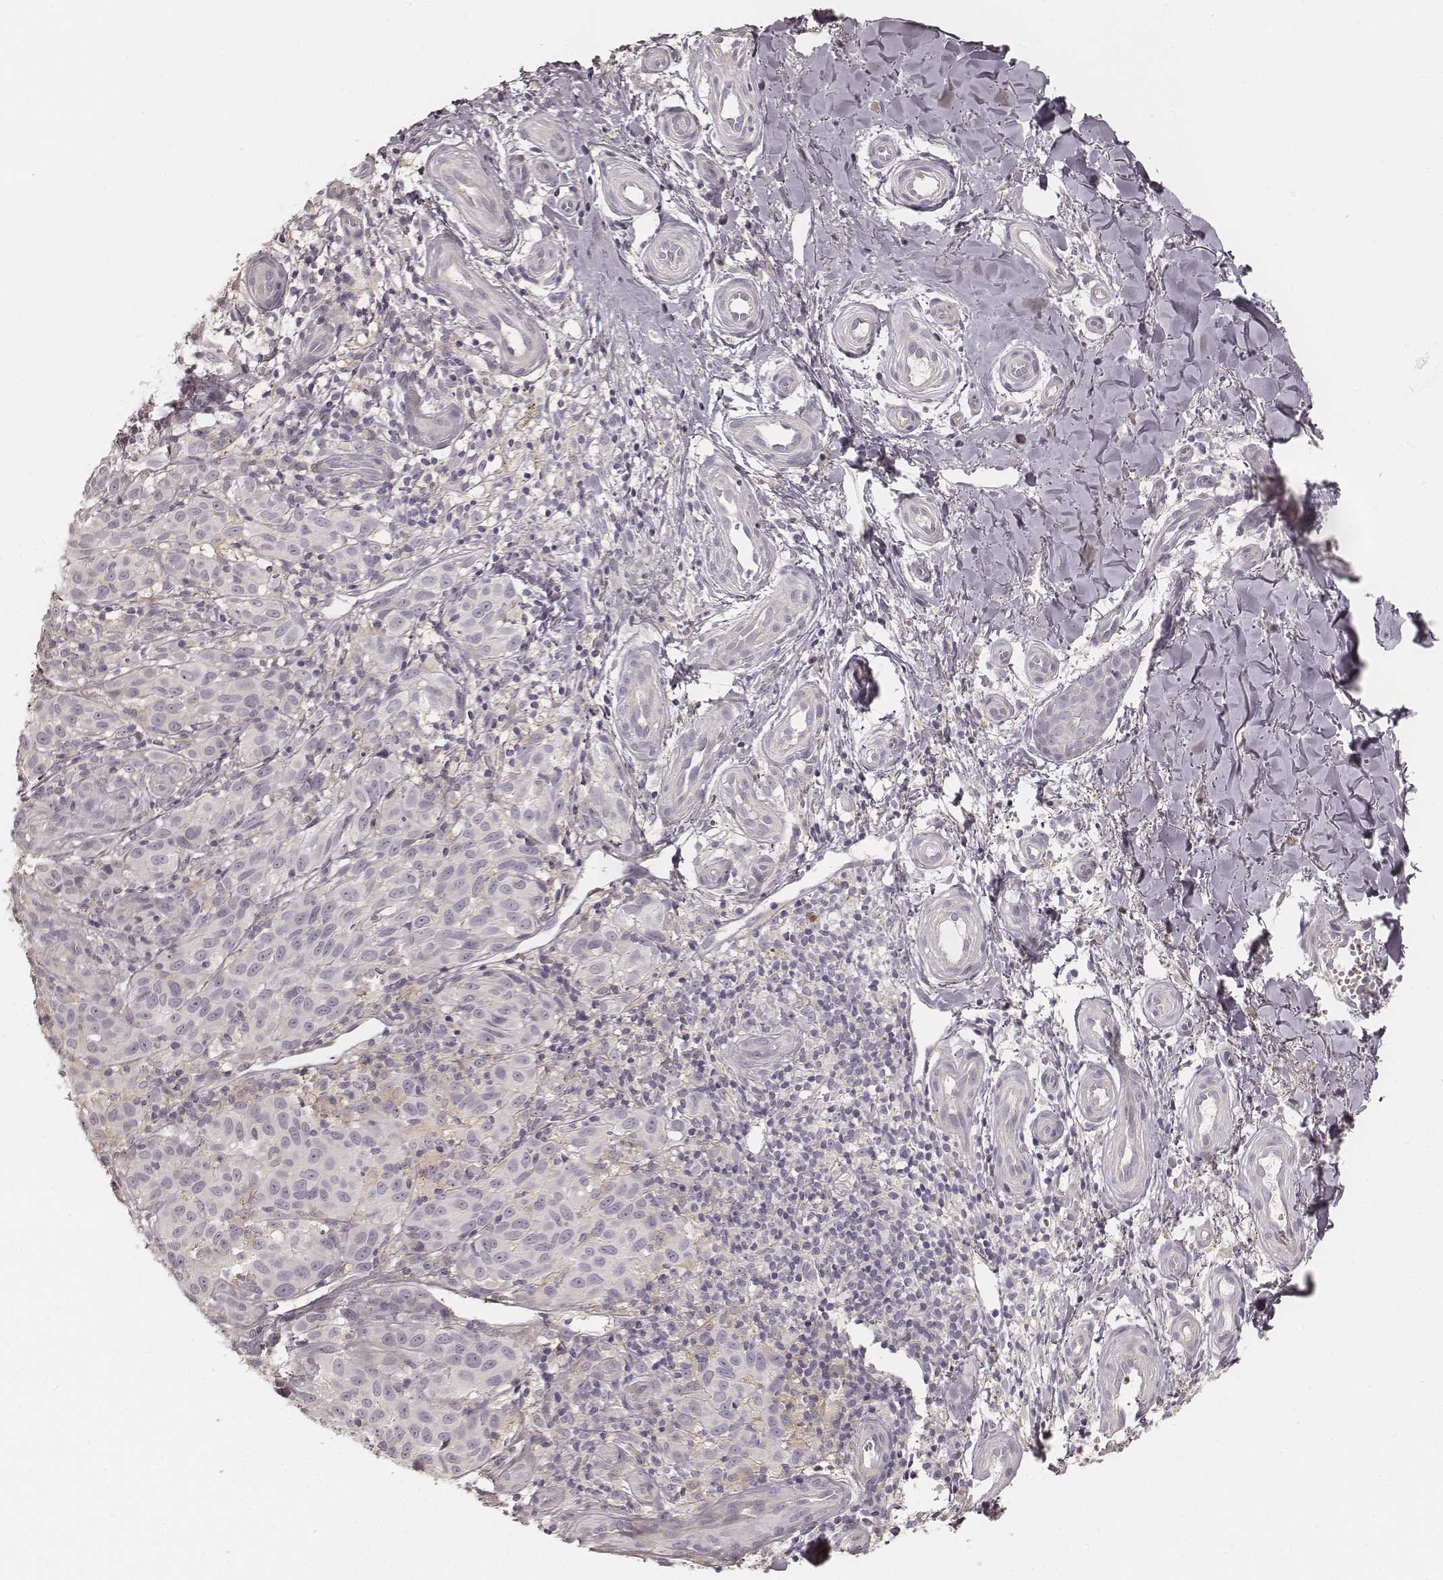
{"staining": {"intensity": "negative", "quantity": "none", "location": "none"}, "tissue": "melanoma", "cell_type": "Tumor cells", "image_type": "cancer", "snomed": [{"axis": "morphology", "description": "Malignant melanoma, NOS"}, {"axis": "topography", "description": "Skin"}], "caption": "Immunohistochemistry (IHC) image of melanoma stained for a protein (brown), which demonstrates no expression in tumor cells.", "gene": "FMNL2", "patient": {"sex": "female", "age": 53}}